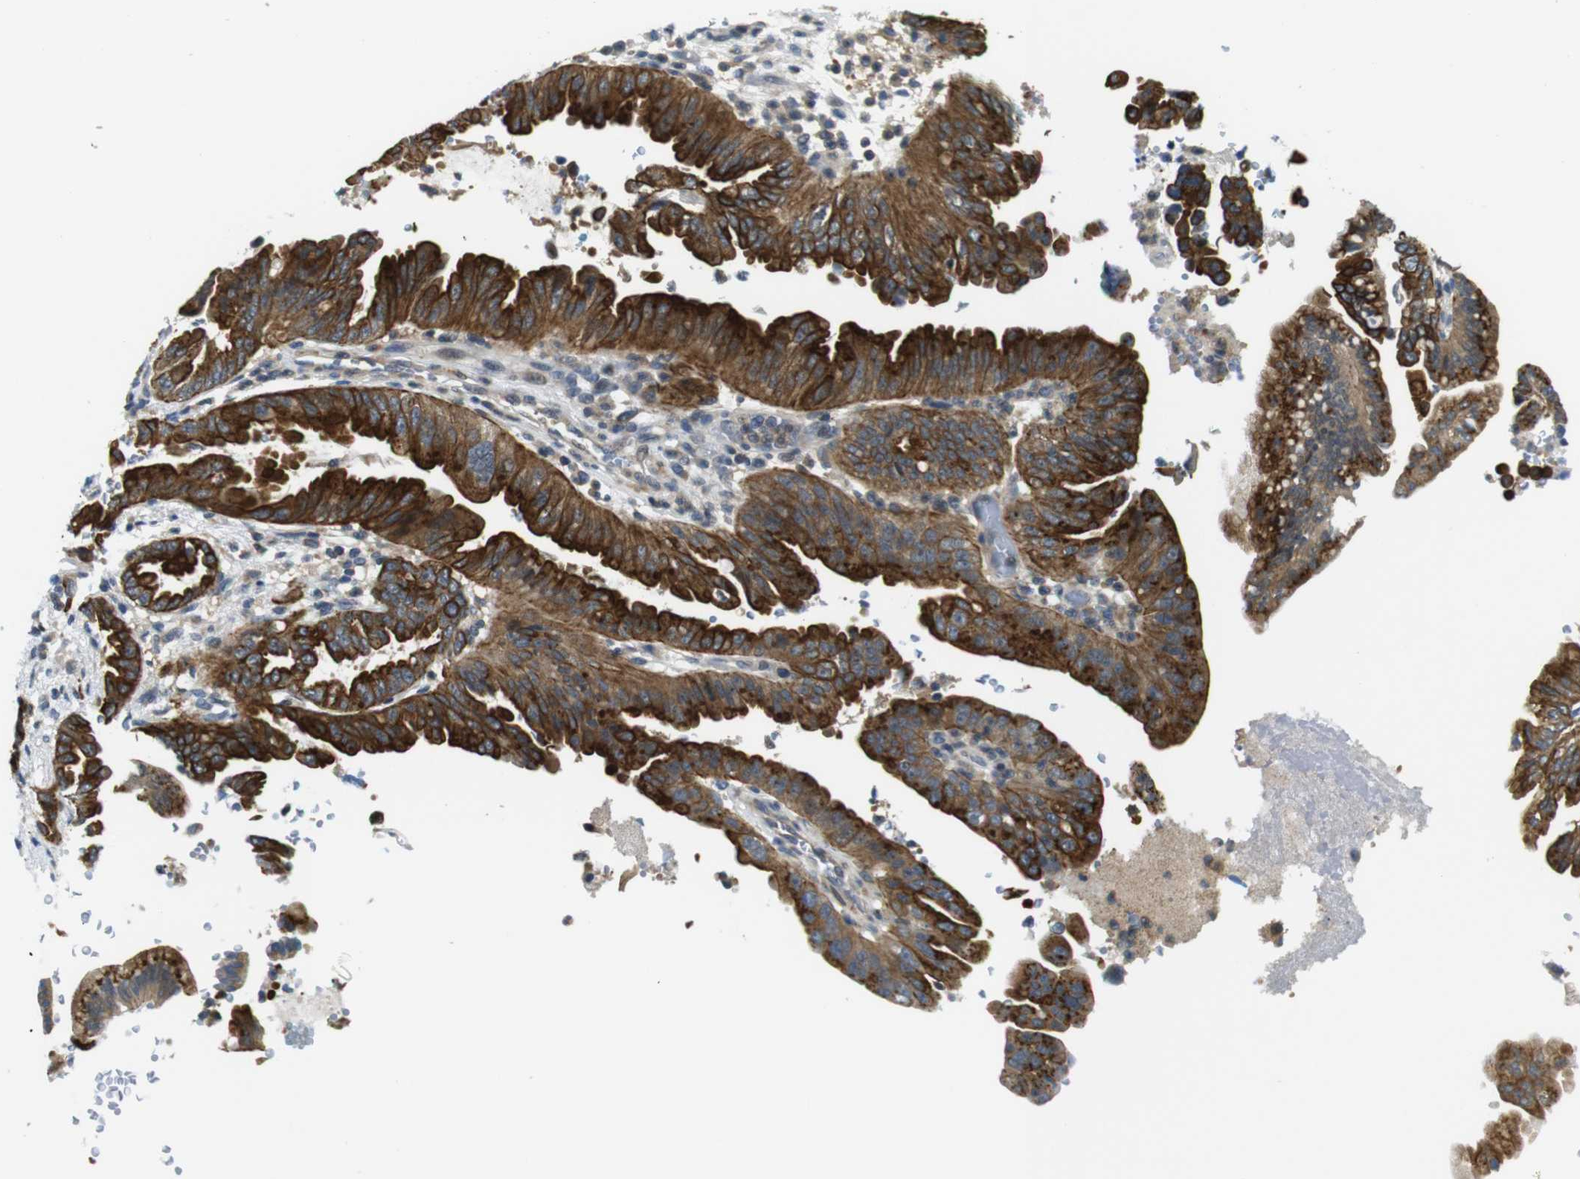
{"staining": {"intensity": "strong", "quantity": ">75%", "location": "cytoplasmic/membranous"}, "tissue": "pancreatic cancer", "cell_type": "Tumor cells", "image_type": "cancer", "snomed": [{"axis": "morphology", "description": "Adenocarcinoma, NOS"}, {"axis": "topography", "description": "Pancreas"}], "caption": "The immunohistochemical stain labels strong cytoplasmic/membranous expression in tumor cells of adenocarcinoma (pancreatic) tissue. Nuclei are stained in blue.", "gene": "ZDHHC3", "patient": {"sex": "male", "age": 70}}